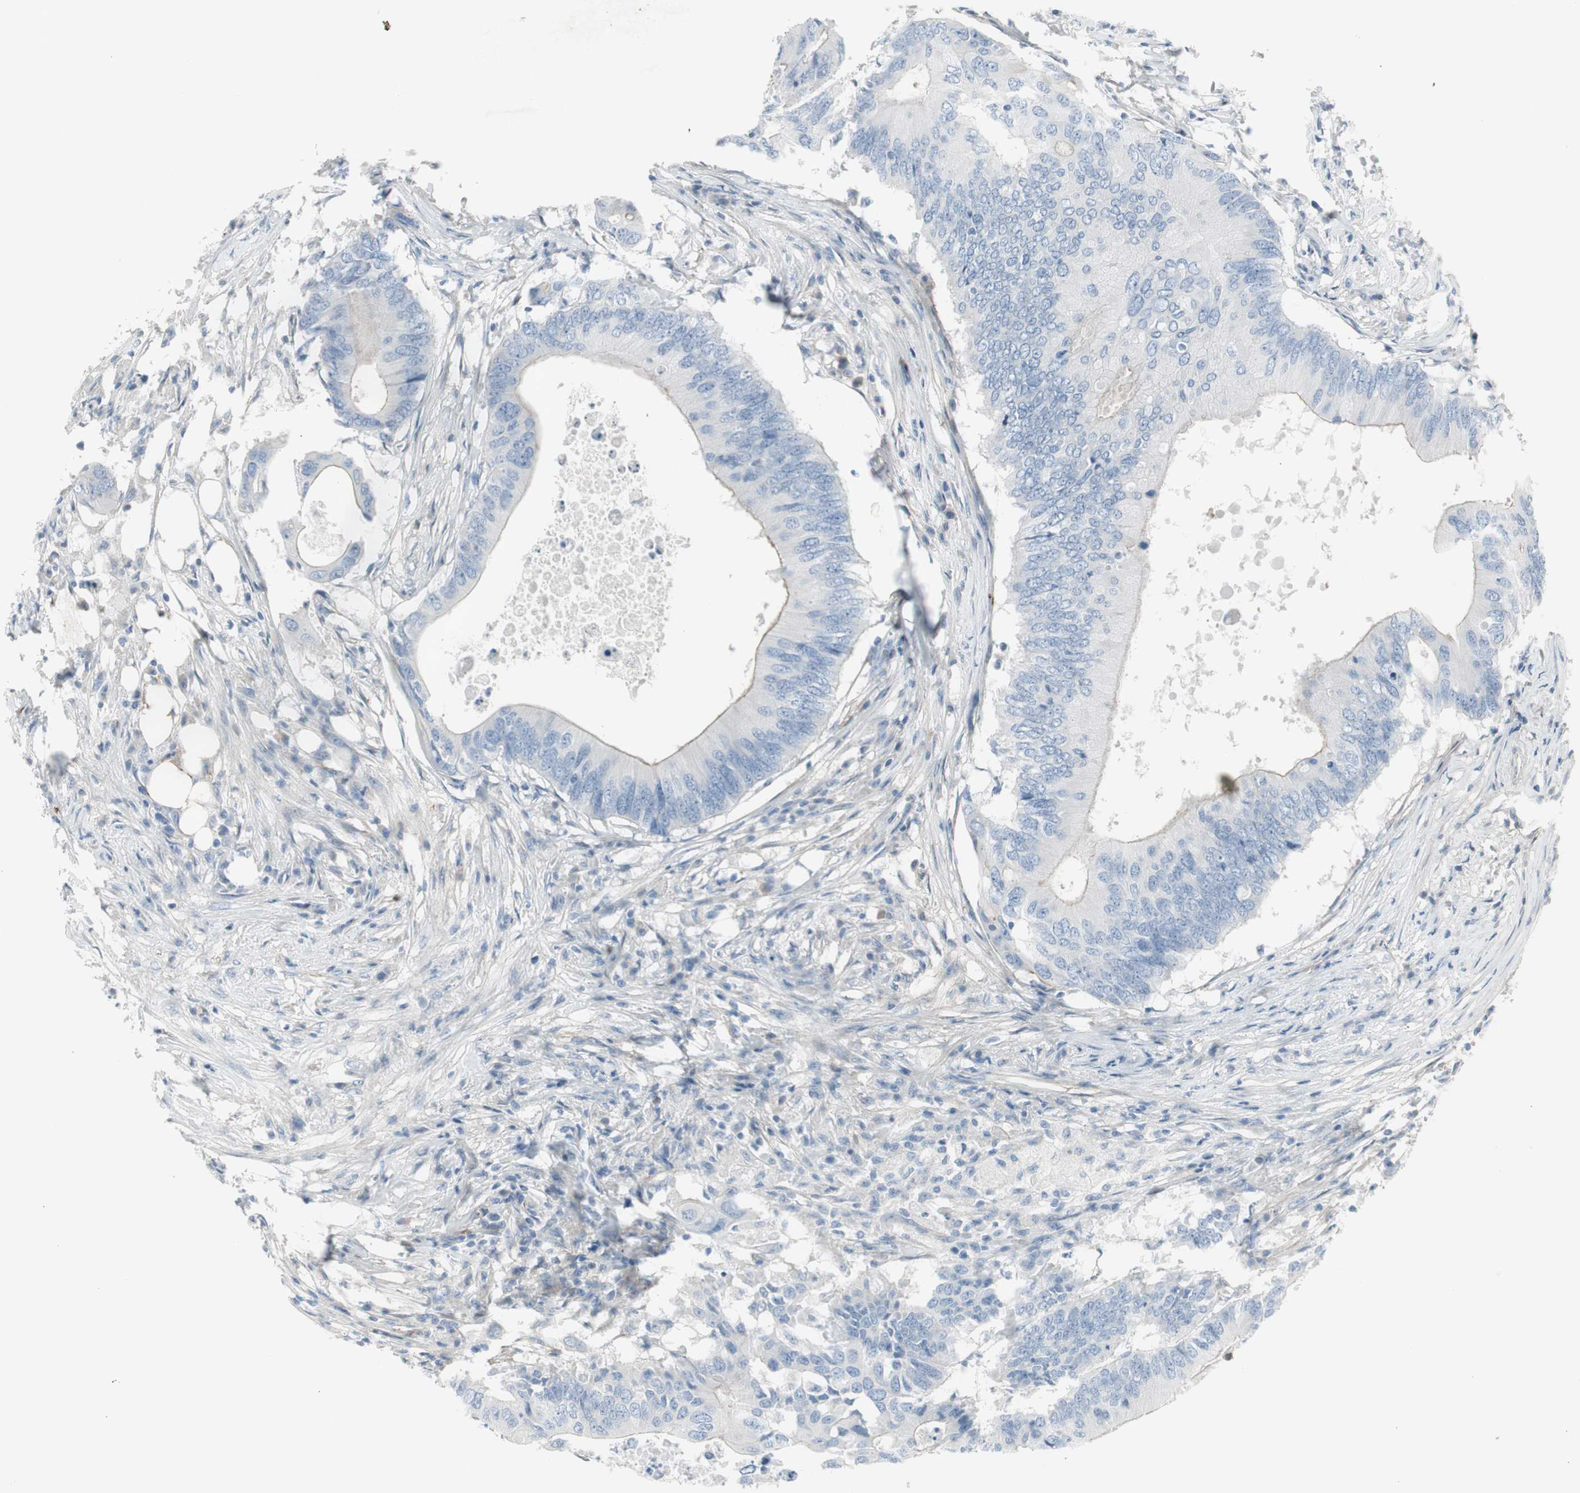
{"staining": {"intensity": "weak", "quantity": "<25%", "location": "cytoplasmic/membranous"}, "tissue": "colorectal cancer", "cell_type": "Tumor cells", "image_type": "cancer", "snomed": [{"axis": "morphology", "description": "Adenocarcinoma, NOS"}, {"axis": "topography", "description": "Colon"}], "caption": "Colorectal cancer was stained to show a protein in brown. There is no significant staining in tumor cells.", "gene": "CACNA2D1", "patient": {"sex": "male", "age": 71}}